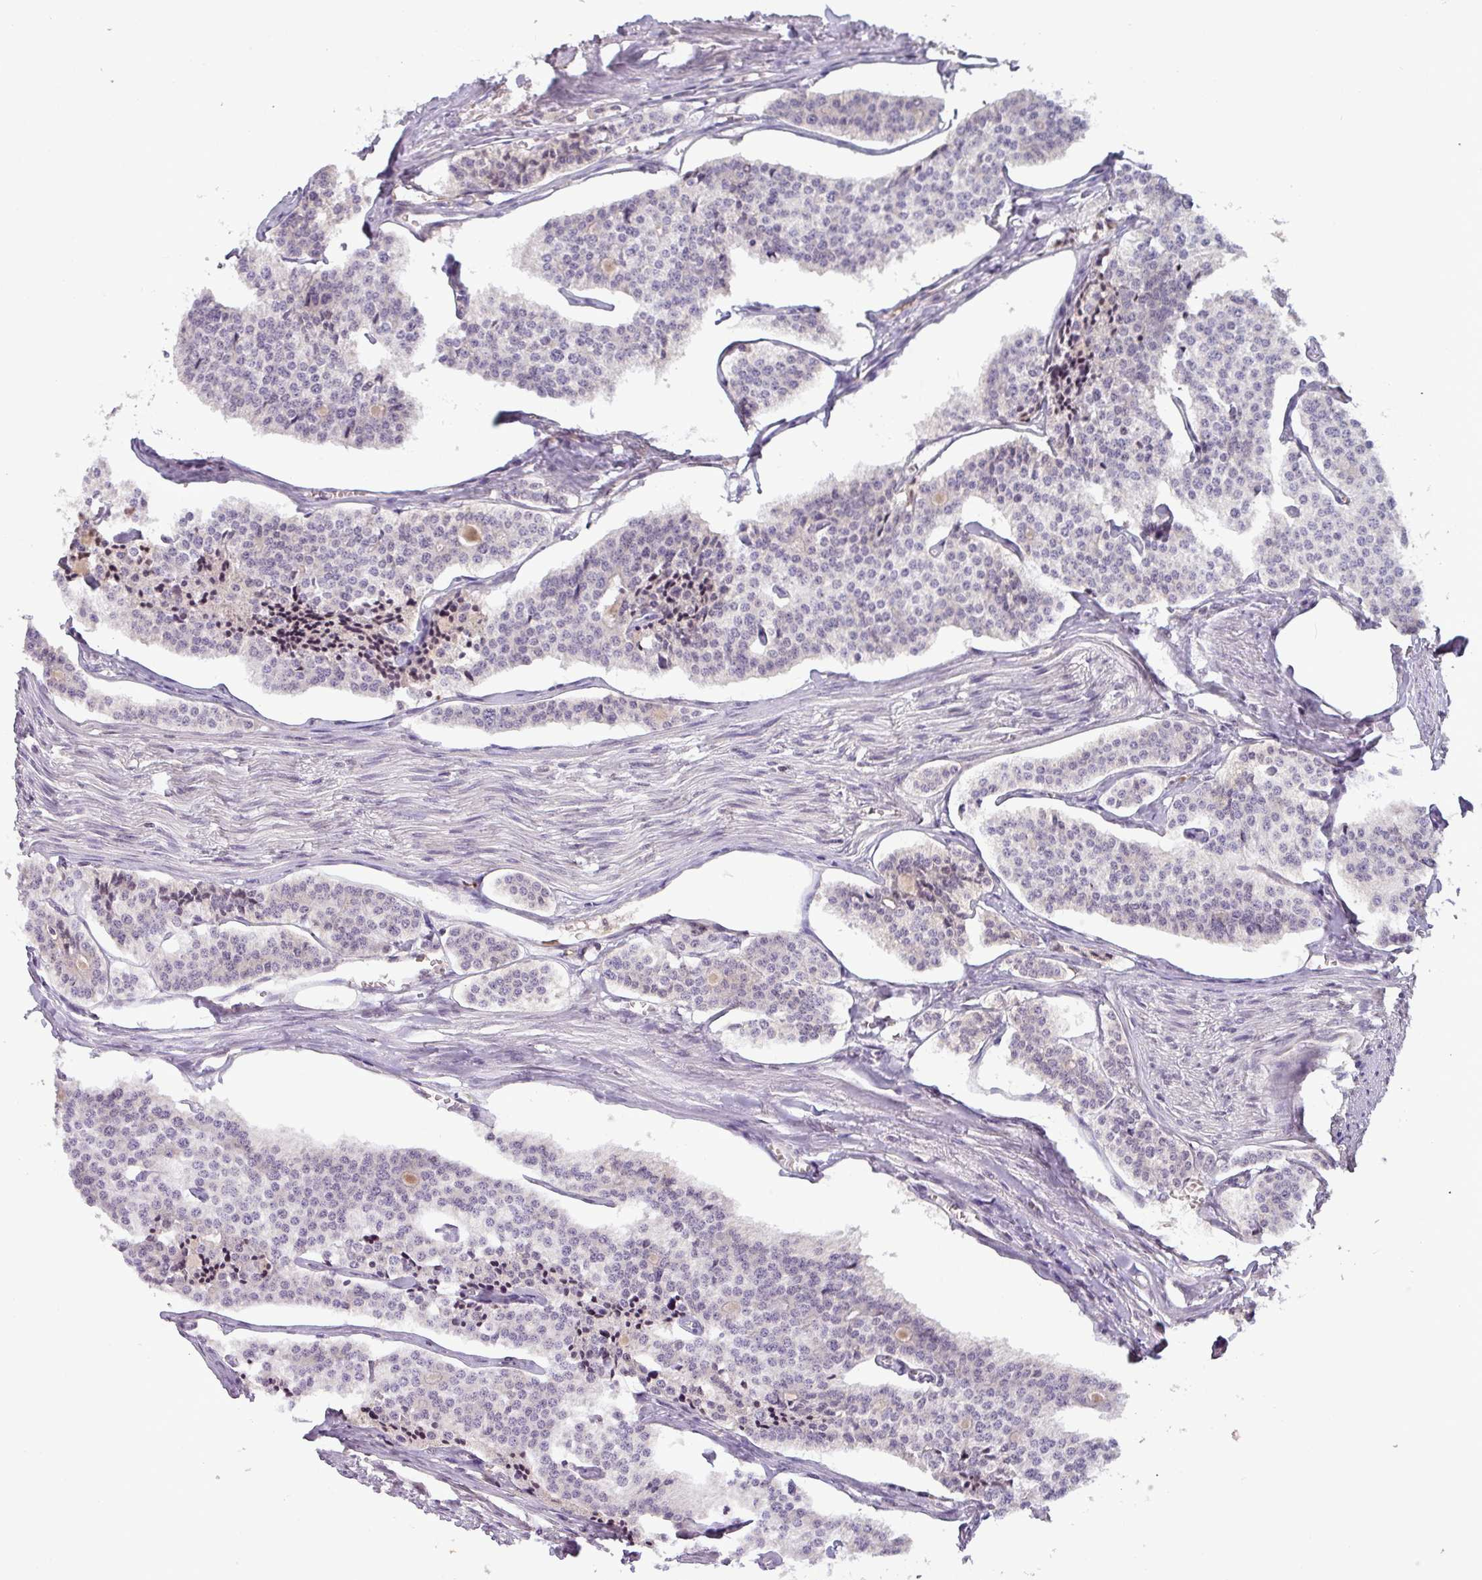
{"staining": {"intensity": "negative", "quantity": "none", "location": "none"}, "tissue": "carcinoid", "cell_type": "Tumor cells", "image_type": "cancer", "snomed": [{"axis": "morphology", "description": "Carcinoid, malignant, NOS"}, {"axis": "topography", "description": "Small intestine"}], "caption": "Immunohistochemical staining of human carcinoid (malignant) displays no significant expression in tumor cells. (DAB immunohistochemistry (IHC) with hematoxylin counter stain).", "gene": "SLC5A10", "patient": {"sex": "male", "age": 63}}